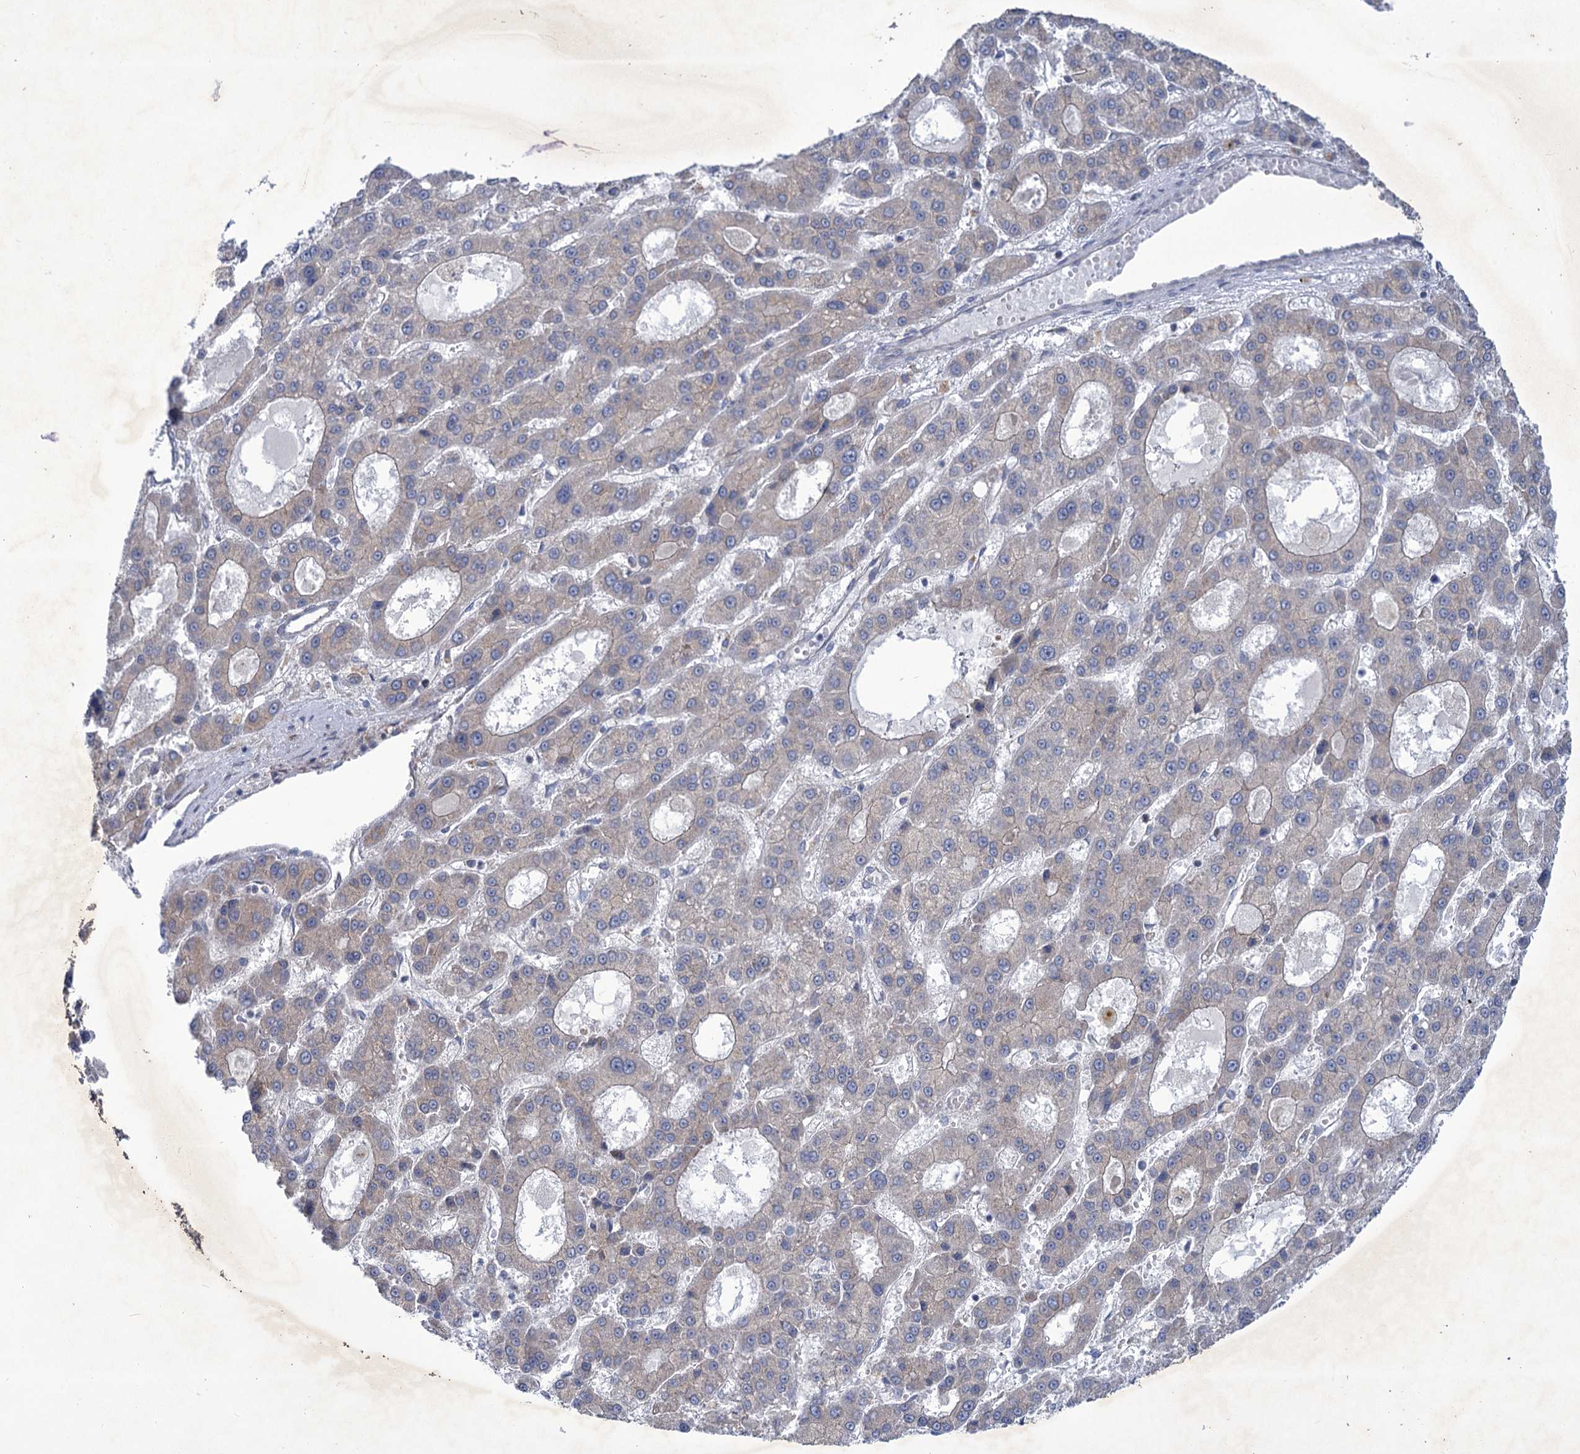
{"staining": {"intensity": "negative", "quantity": "none", "location": "none"}, "tissue": "liver cancer", "cell_type": "Tumor cells", "image_type": "cancer", "snomed": [{"axis": "morphology", "description": "Carcinoma, Hepatocellular, NOS"}, {"axis": "topography", "description": "Liver"}], "caption": "This is a micrograph of immunohistochemistry (IHC) staining of liver cancer, which shows no staining in tumor cells. Nuclei are stained in blue.", "gene": "MBLAC2", "patient": {"sex": "male", "age": 70}}